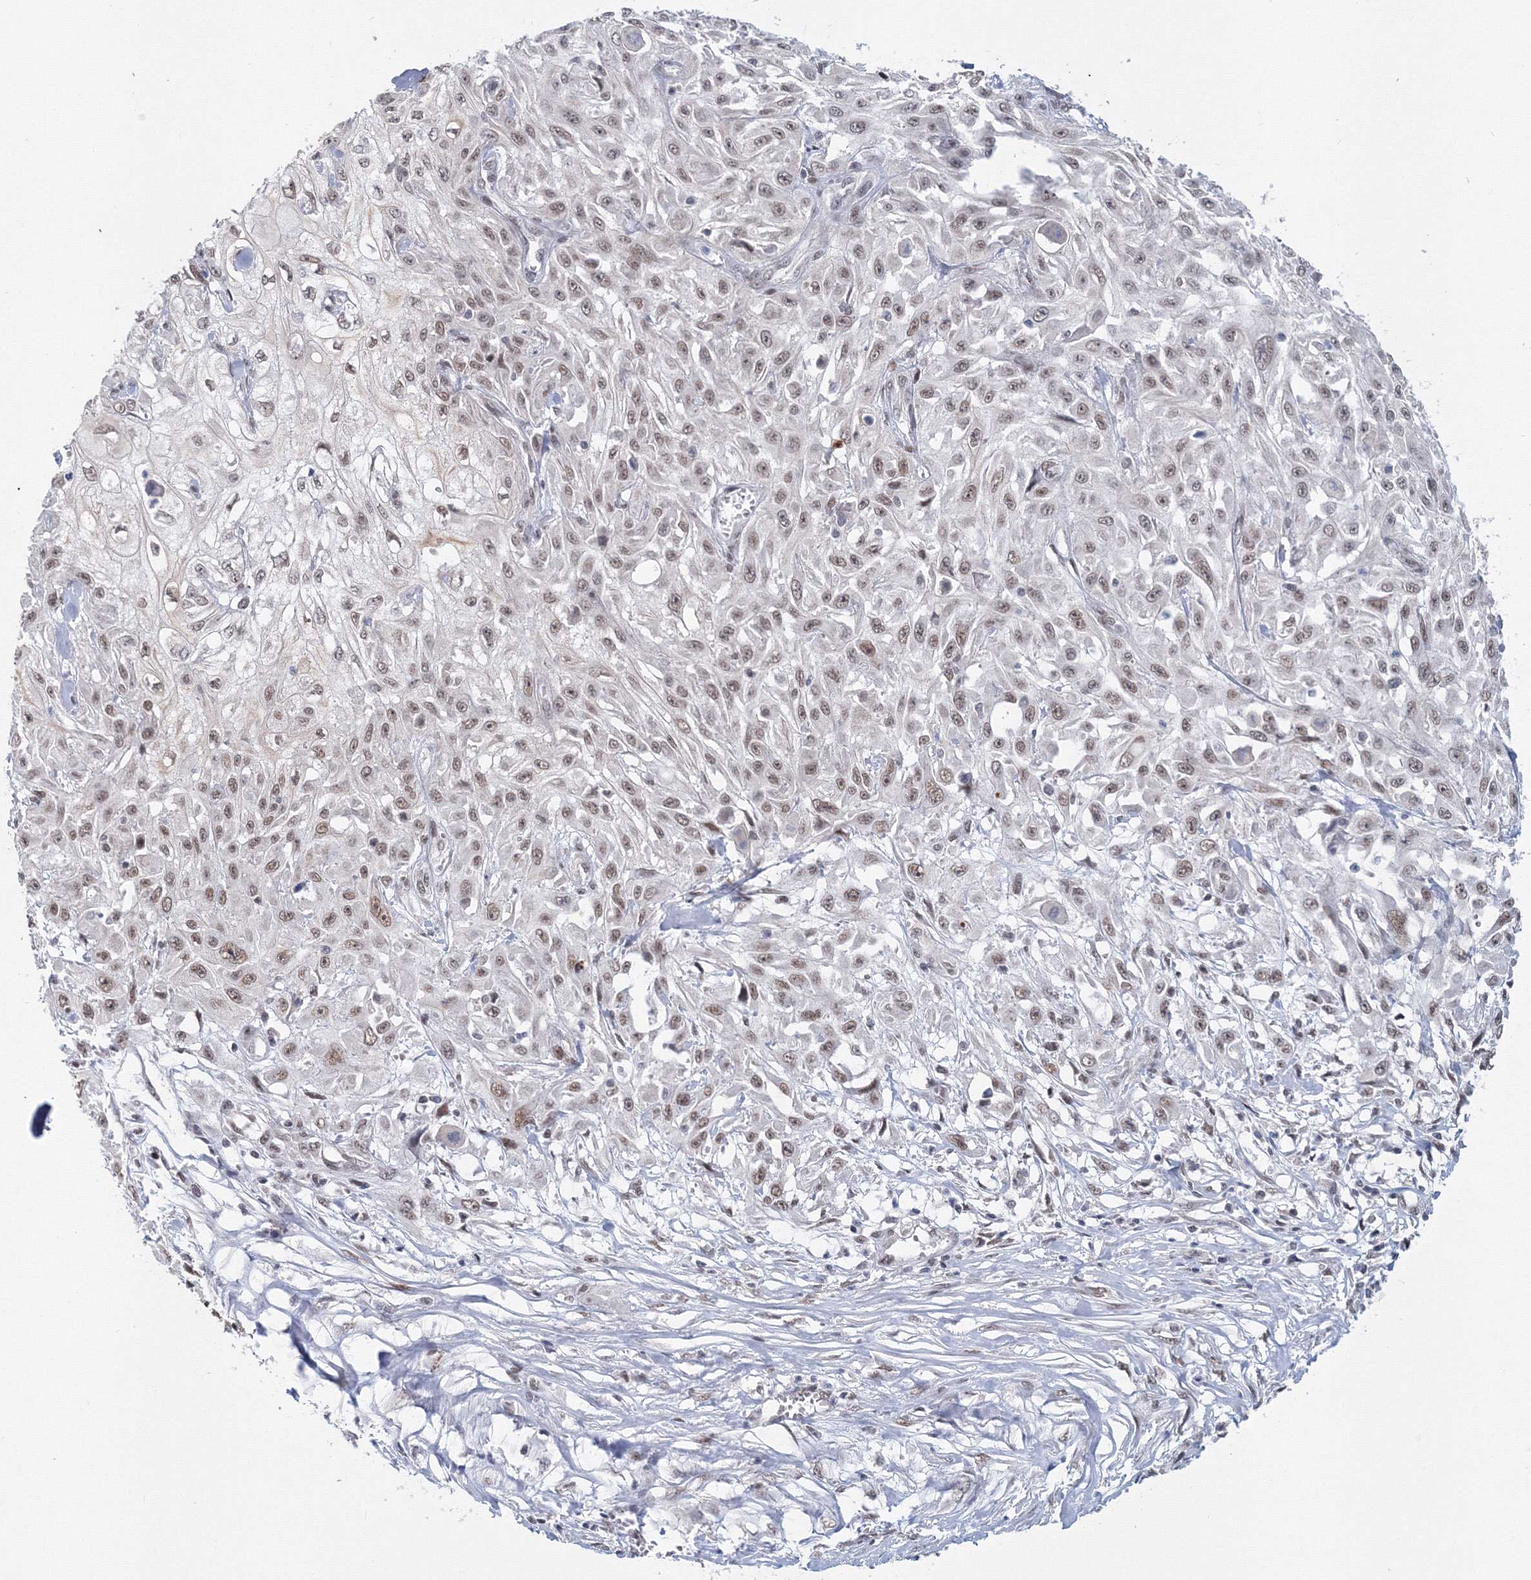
{"staining": {"intensity": "weak", "quantity": "25%-75%", "location": "nuclear"}, "tissue": "skin cancer", "cell_type": "Tumor cells", "image_type": "cancer", "snomed": [{"axis": "morphology", "description": "Squamous cell carcinoma, NOS"}, {"axis": "morphology", "description": "Squamous cell carcinoma, metastatic, NOS"}, {"axis": "topography", "description": "Skin"}, {"axis": "topography", "description": "Lymph node"}], "caption": "Immunohistochemistry (IHC) (DAB) staining of human skin cancer demonstrates weak nuclear protein positivity in approximately 25%-75% of tumor cells.", "gene": "SF3B6", "patient": {"sex": "male", "age": 75}}